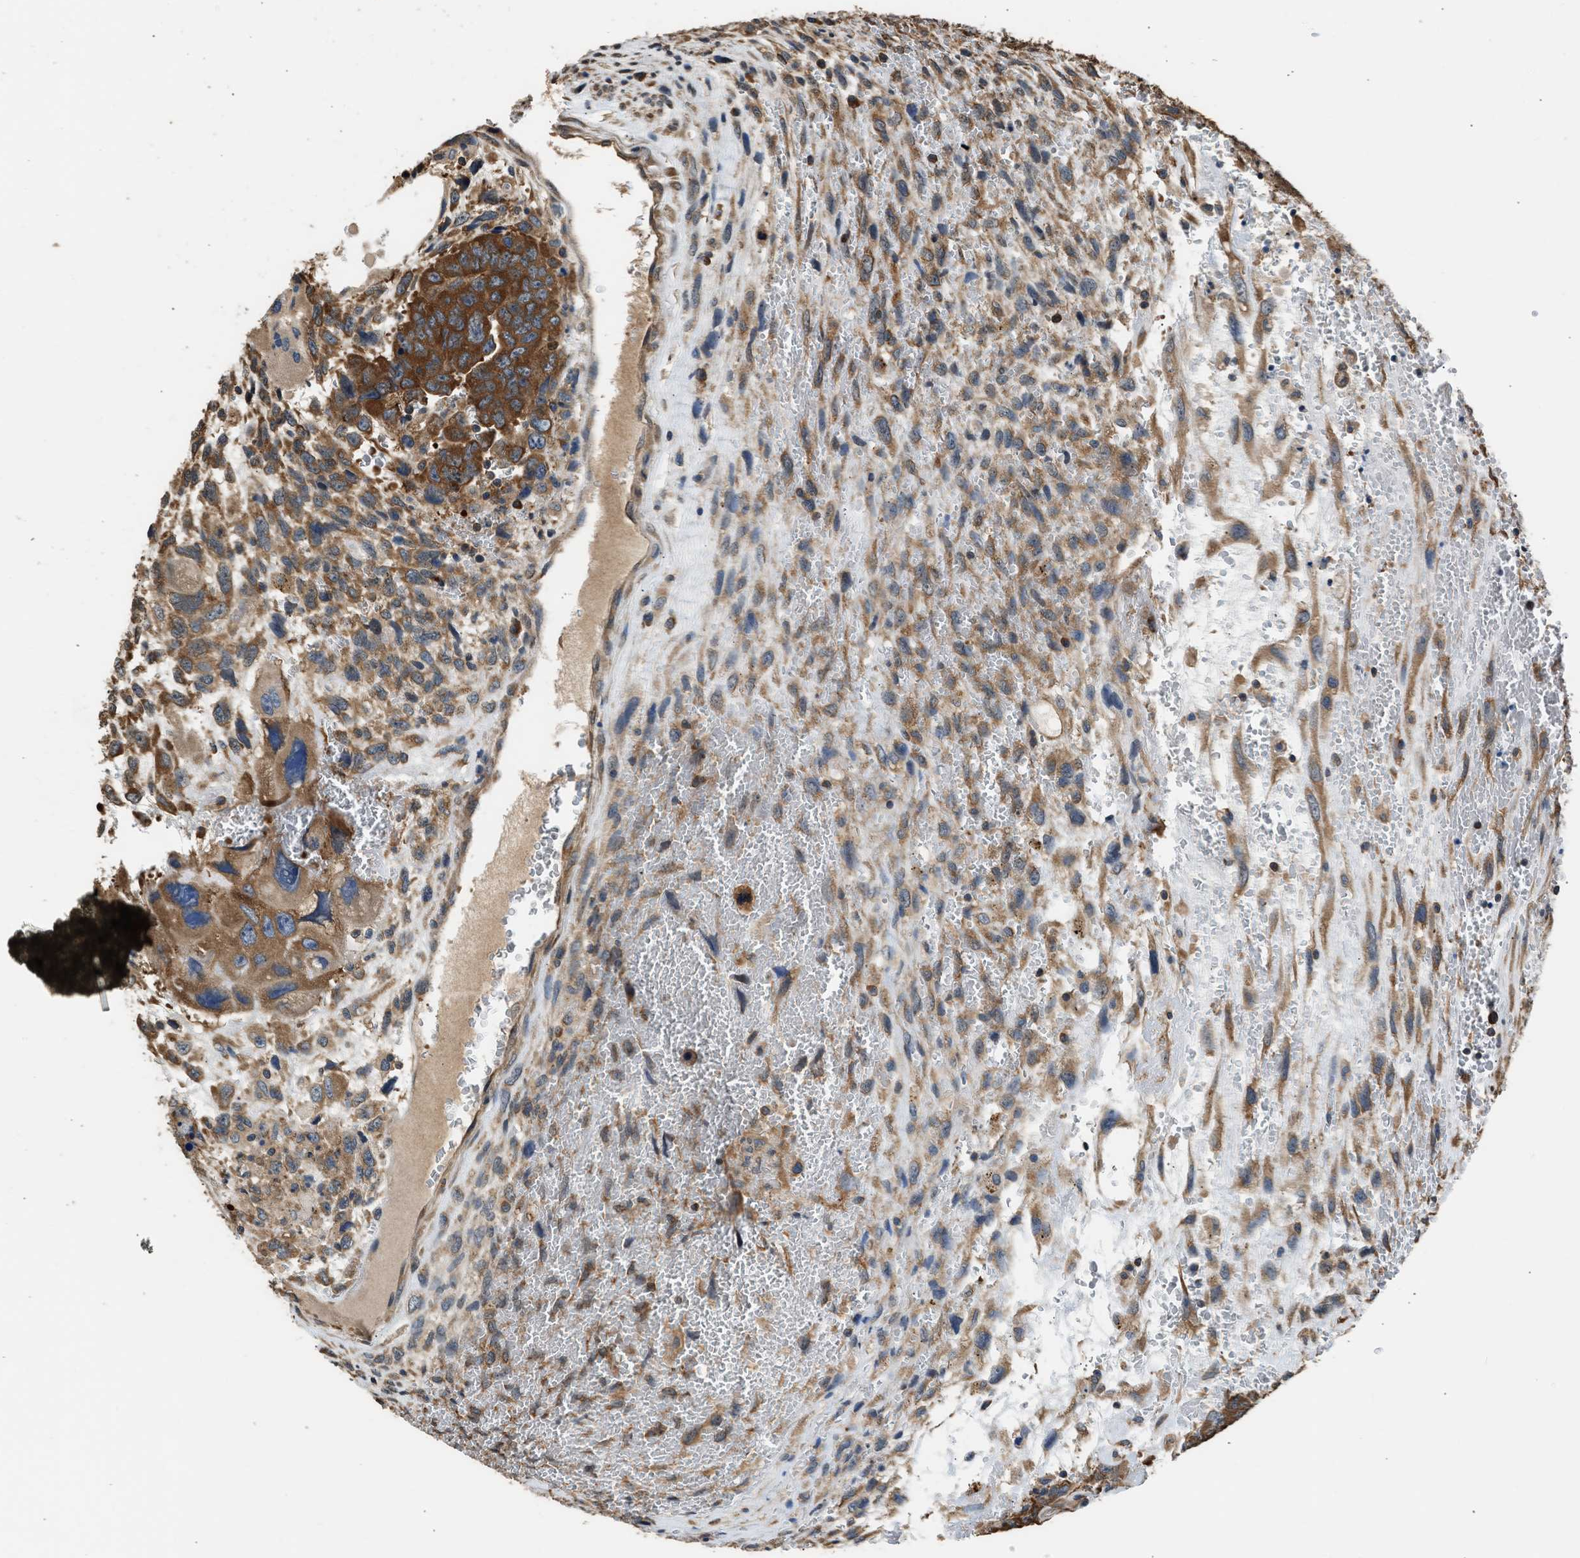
{"staining": {"intensity": "strong", "quantity": ">75%", "location": "cytoplasmic/membranous"}, "tissue": "testis cancer", "cell_type": "Tumor cells", "image_type": "cancer", "snomed": [{"axis": "morphology", "description": "Carcinoma, Embryonal, NOS"}, {"axis": "topography", "description": "Testis"}], "caption": "A high-resolution histopathology image shows immunohistochemistry staining of testis embryonal carcinoma, which displays strong cytoplasmic/membranous positivity in about >75% of tumor cells.", "gene": "SLC36A4", "patient": {"sex": "male", "age": 28}}